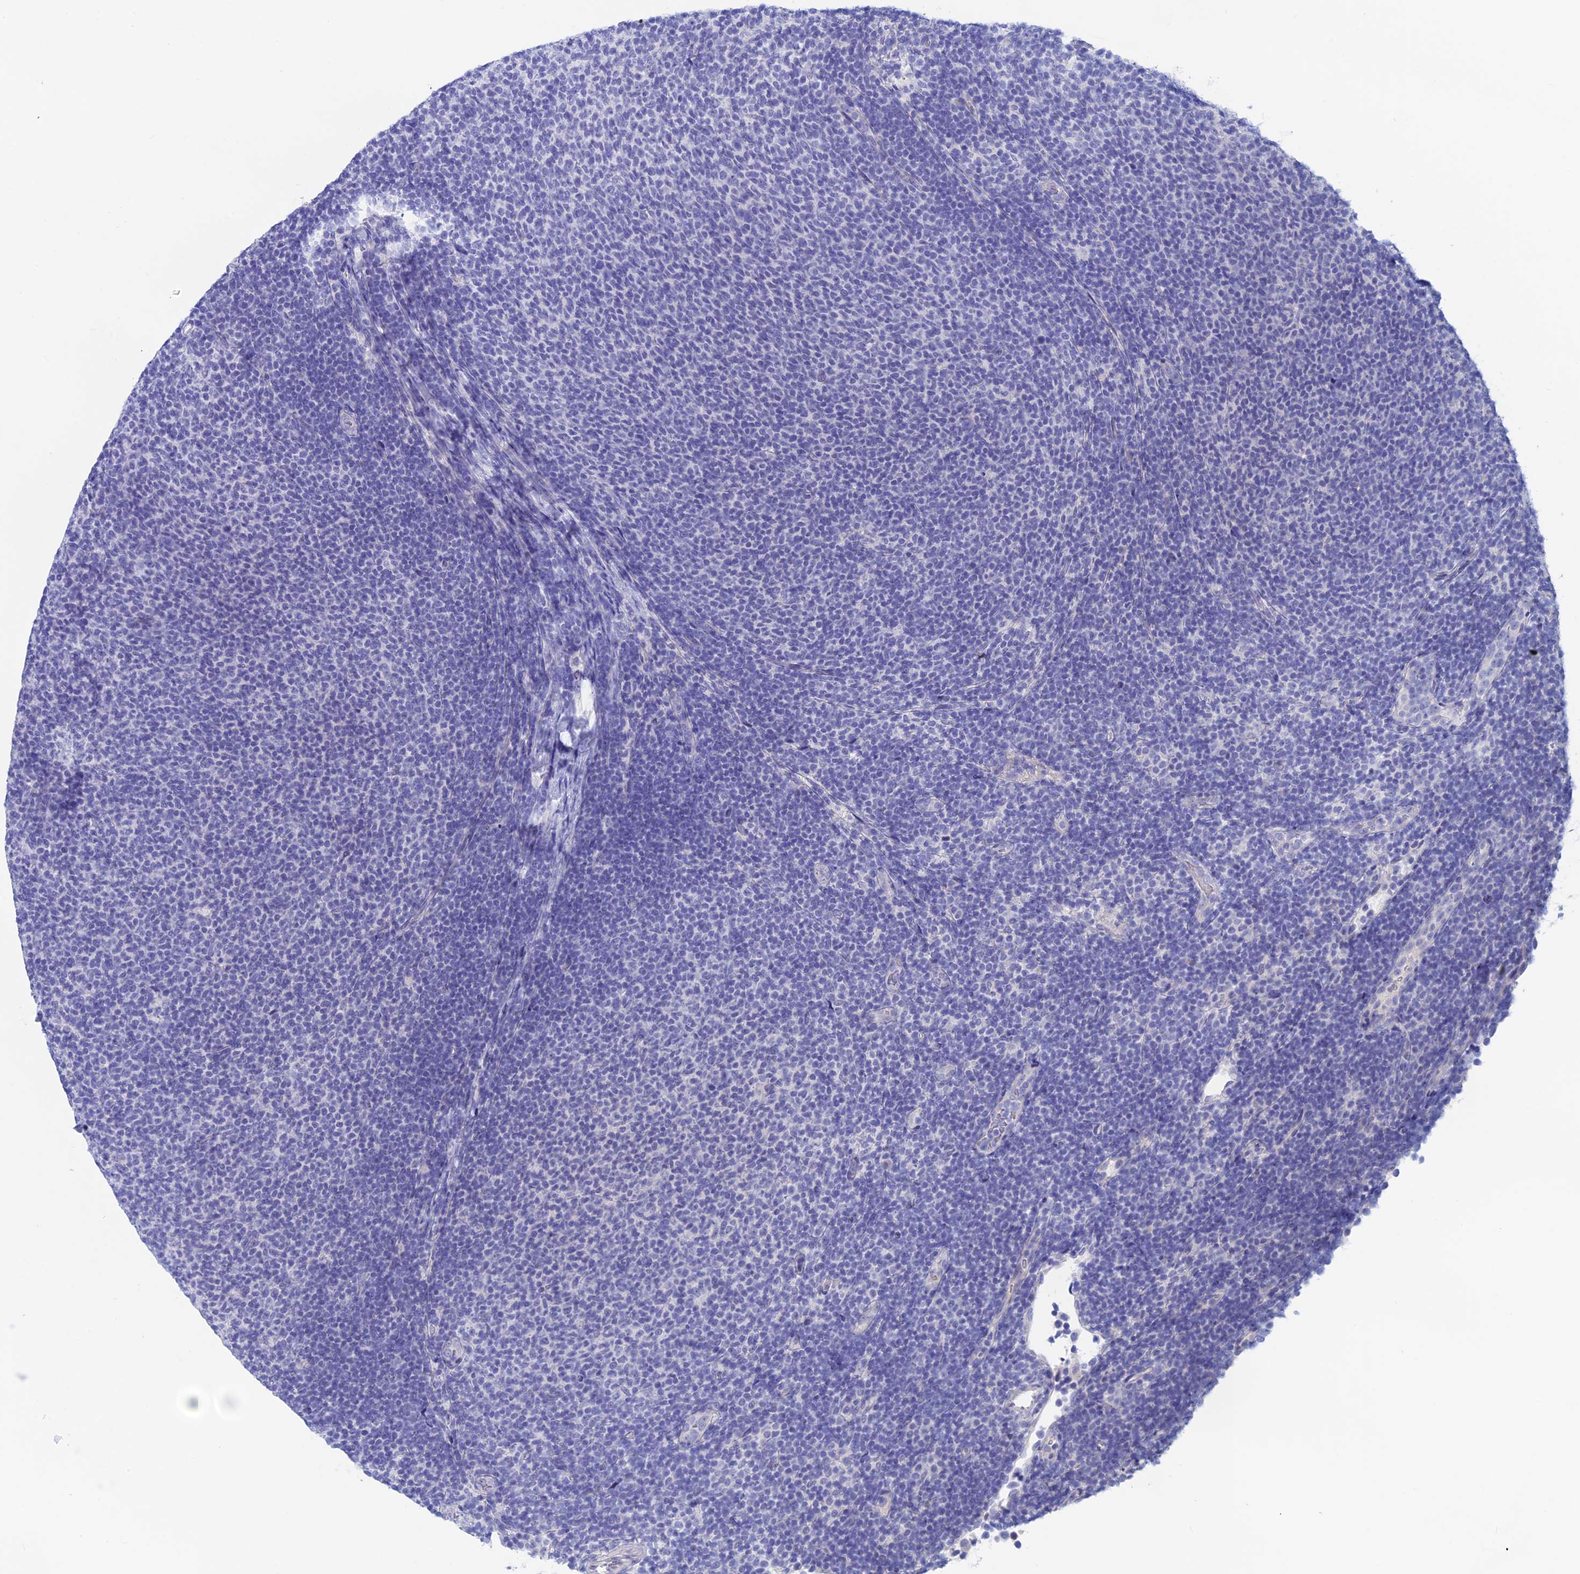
{"staining": {"intensity": "negative", "quantity": "none", "location": "none"}, "tissue": "lymphoma", "cell_type": "Tumor cells", "image_type": "cancer", "snomed": [{"axis": "morphology", "description": "Malignant lymphoma, non-Hodgkin's type, Low grade"}, {"axis": "topography", "description": "Lymph node"}], "caption": "Tumor cells are negative for protein expression in human lymphoma. The staining was performed using DAB (3,3'-diaminobenzidine) to visualize the protein expression in brown, while the nuclei were stained in blue with hematoxylin (Magnification: 20x).", "gene": "BTBD19", "patient": {"sex": "male", "age": 66}}